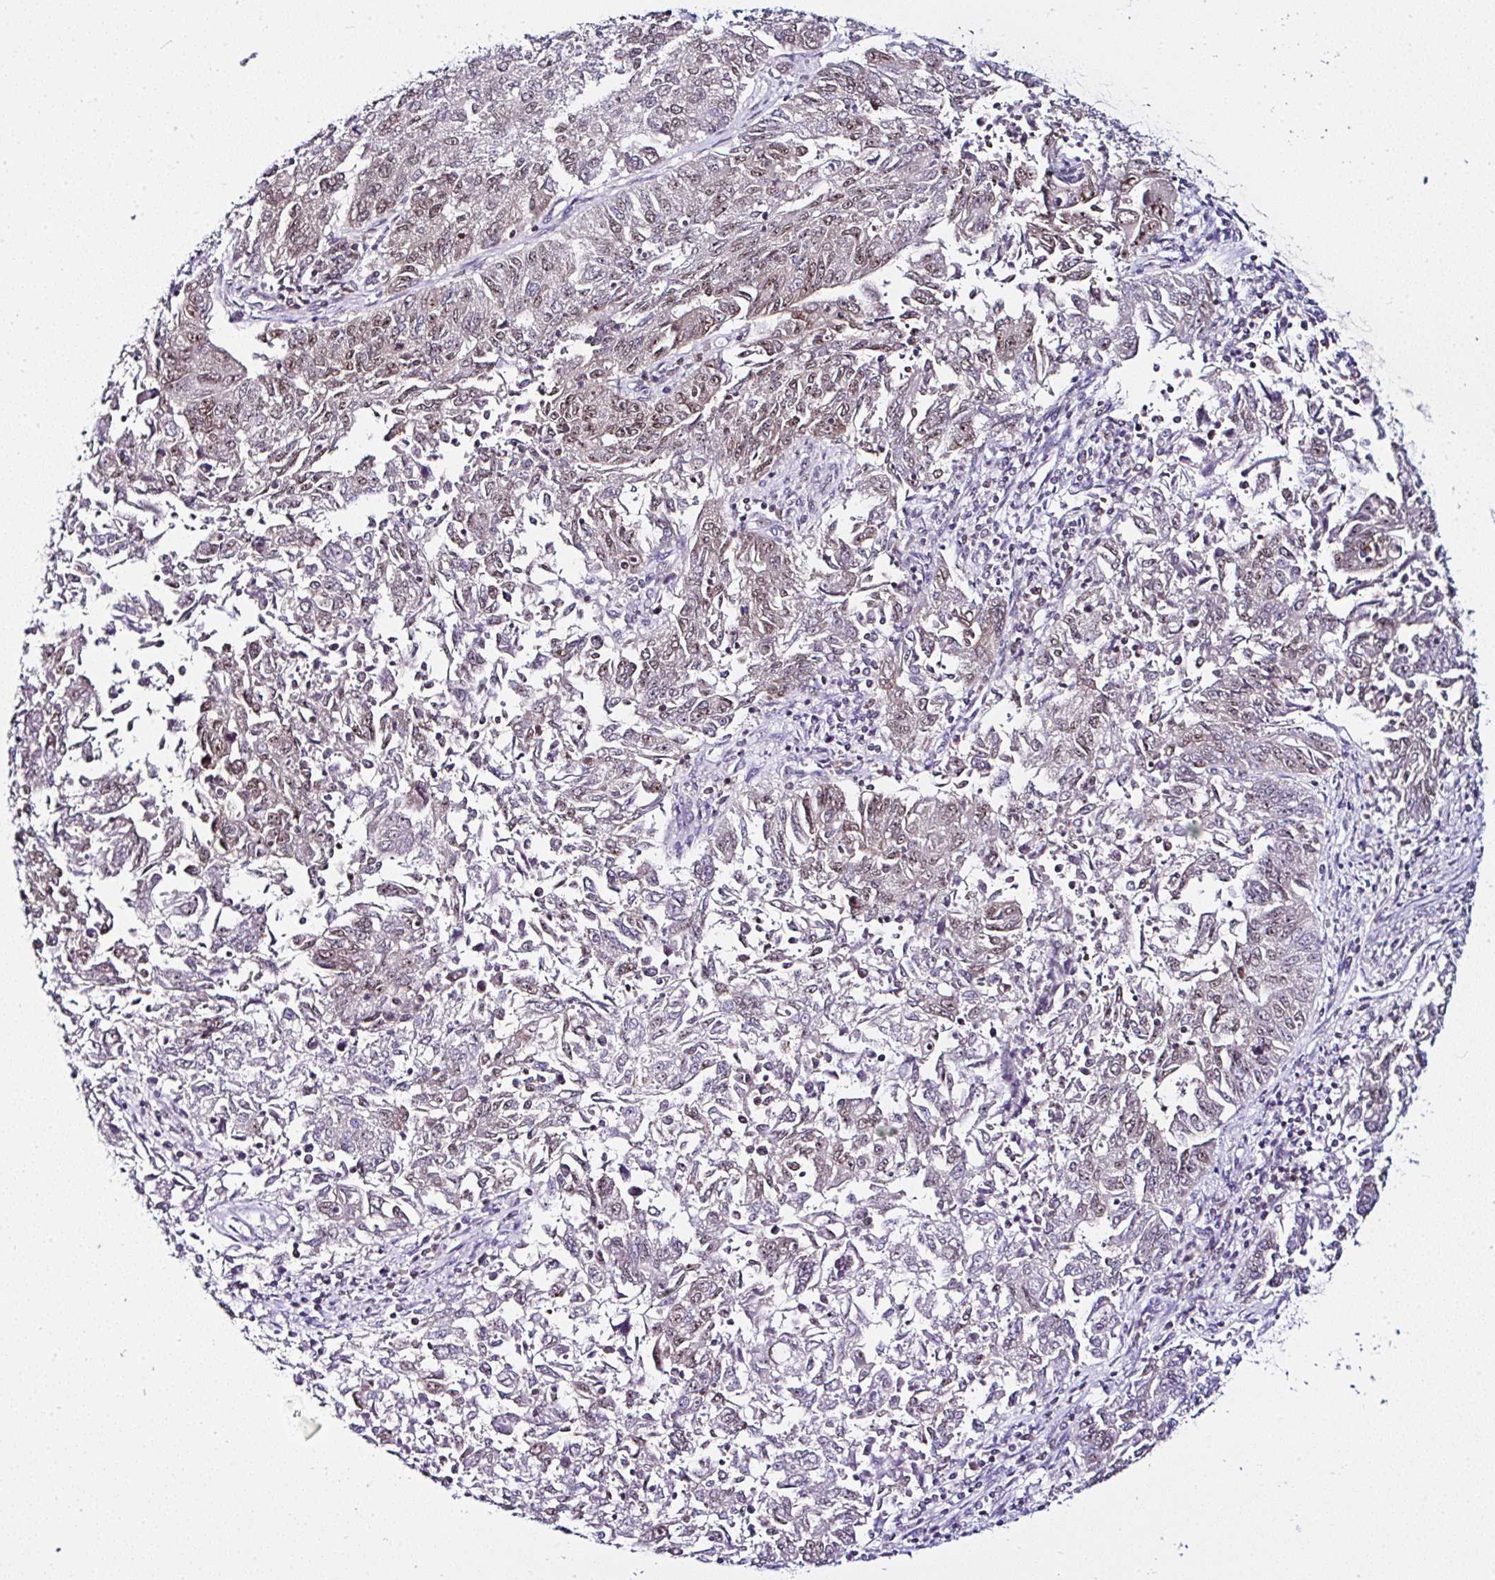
{"staining": {"intensity": "weak", "quantity": "25%-75%", "location": "nuclear"}, "tissue": "endometrial cancer", "cell_type": "Tumor cells", "image_type": "cancer", "snomed": [{"axis": "morphology", "description": "Adenocarcinoma, NOS"}, {"axis": "topography", "description": "Endometrium"}], "caption": "Weak nuclear expression is appreciated in approximately 25%-75% of tumor cells in endometrial adenocarcinoma. The staining was performed using DAB (3,3'-diaminobenzidine) to visualize the protein expression in brown, while the nuclei were stained in blue with hematoxylin (Magnification: 20x).", "gene": "PTPN2", "patient": {"sex": "female", "age": 42}}